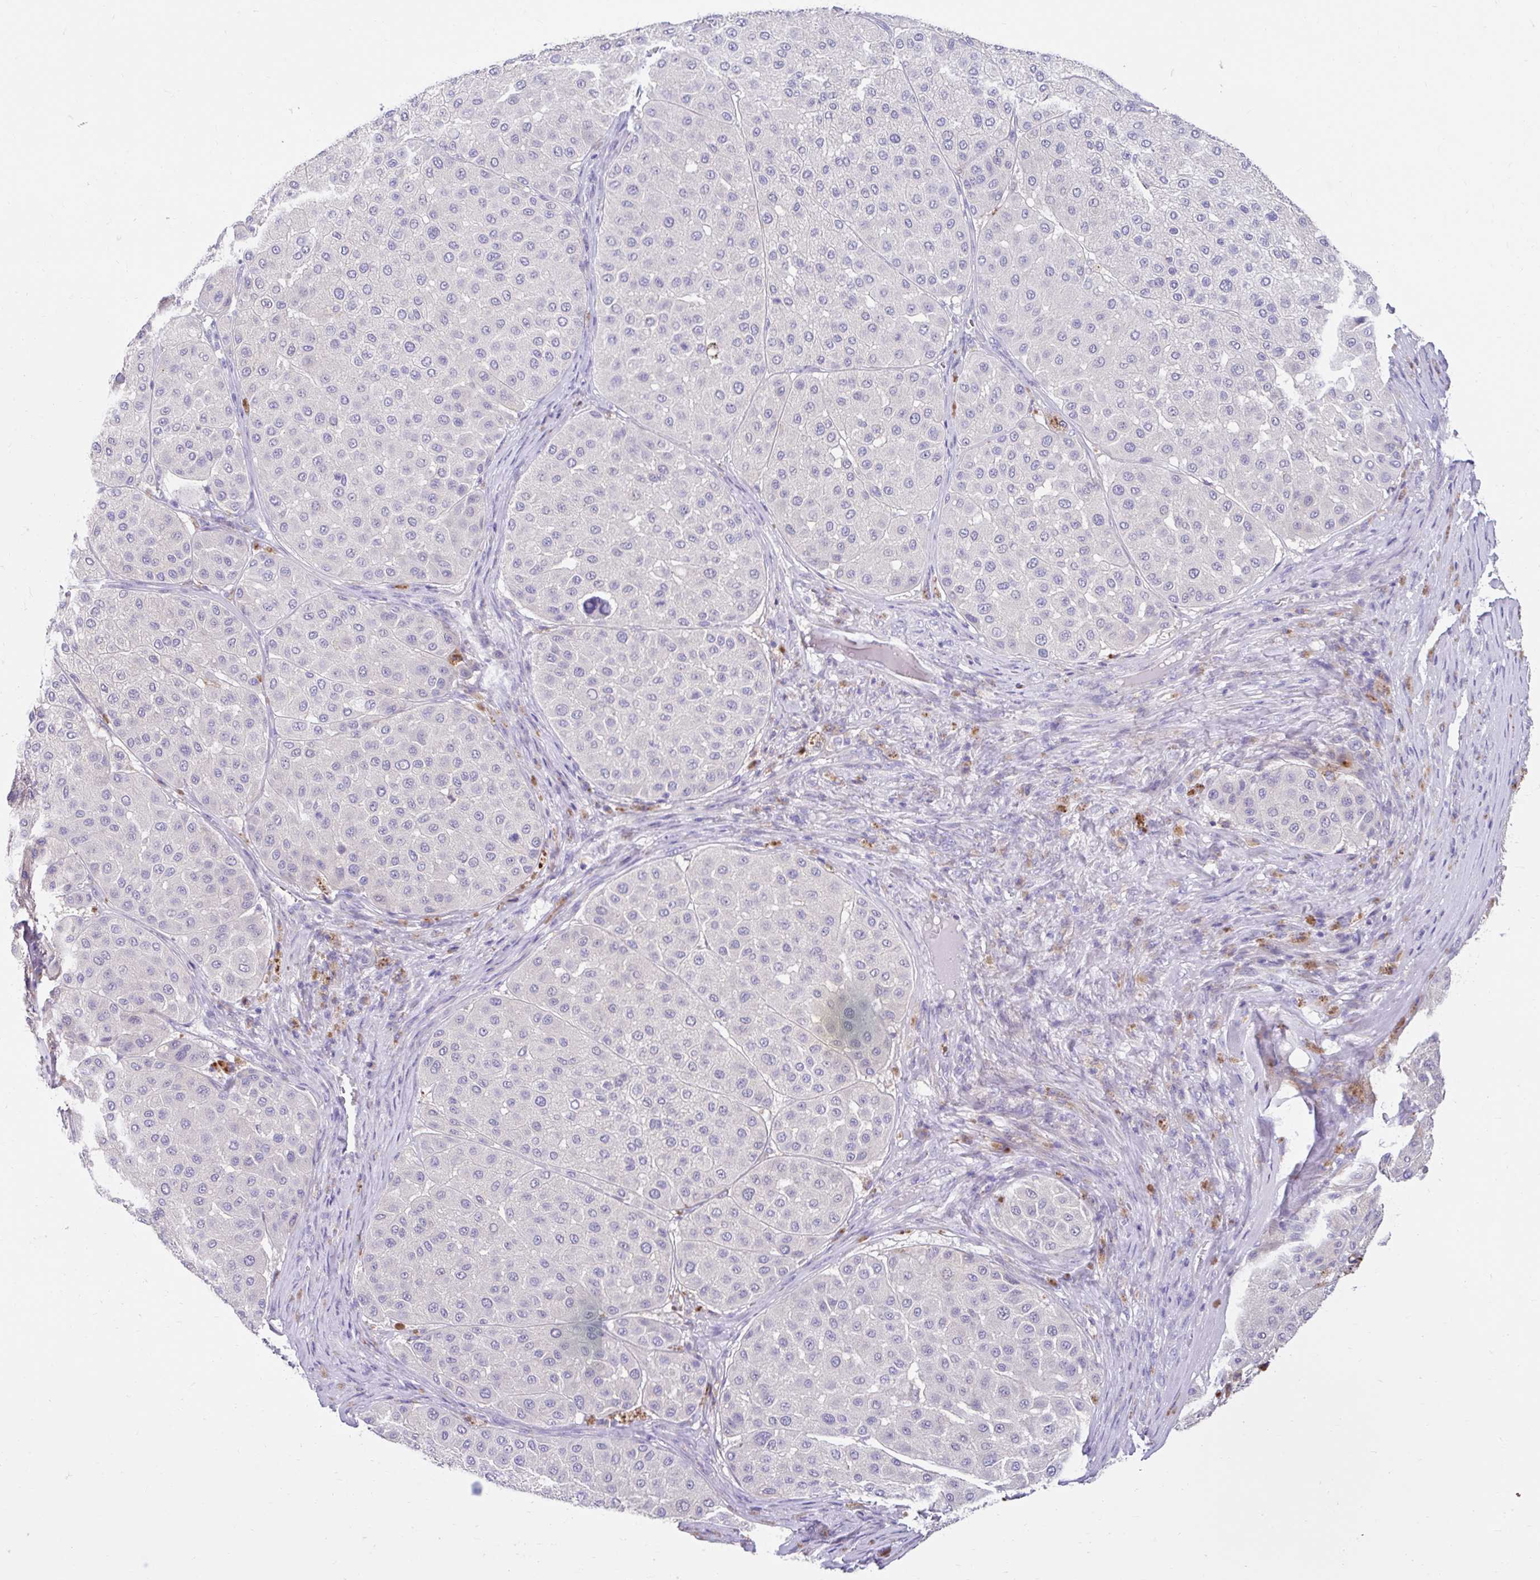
{"staining": {"intensity": "negative", "quantity": "none", "location": "none"}, "tissue": "melanoma", "cell_type": "Tumor cells", "image_type": "cancer", "snomed": [{"axis": "morphology", "description": "Malignant melanoma, Metastatic site"}, {"axis": "topography", "description": "Smooth muscle"}], "caption": "High magnification brightfield microscopy of malignant melanoma (metastatic site) stained with DAB (brown) and counterstained with hematoxylin (blue): tumor cells show no significant staining.", "gene": "ZNF33A", "patient": {"sex": "male", "age": 41}}